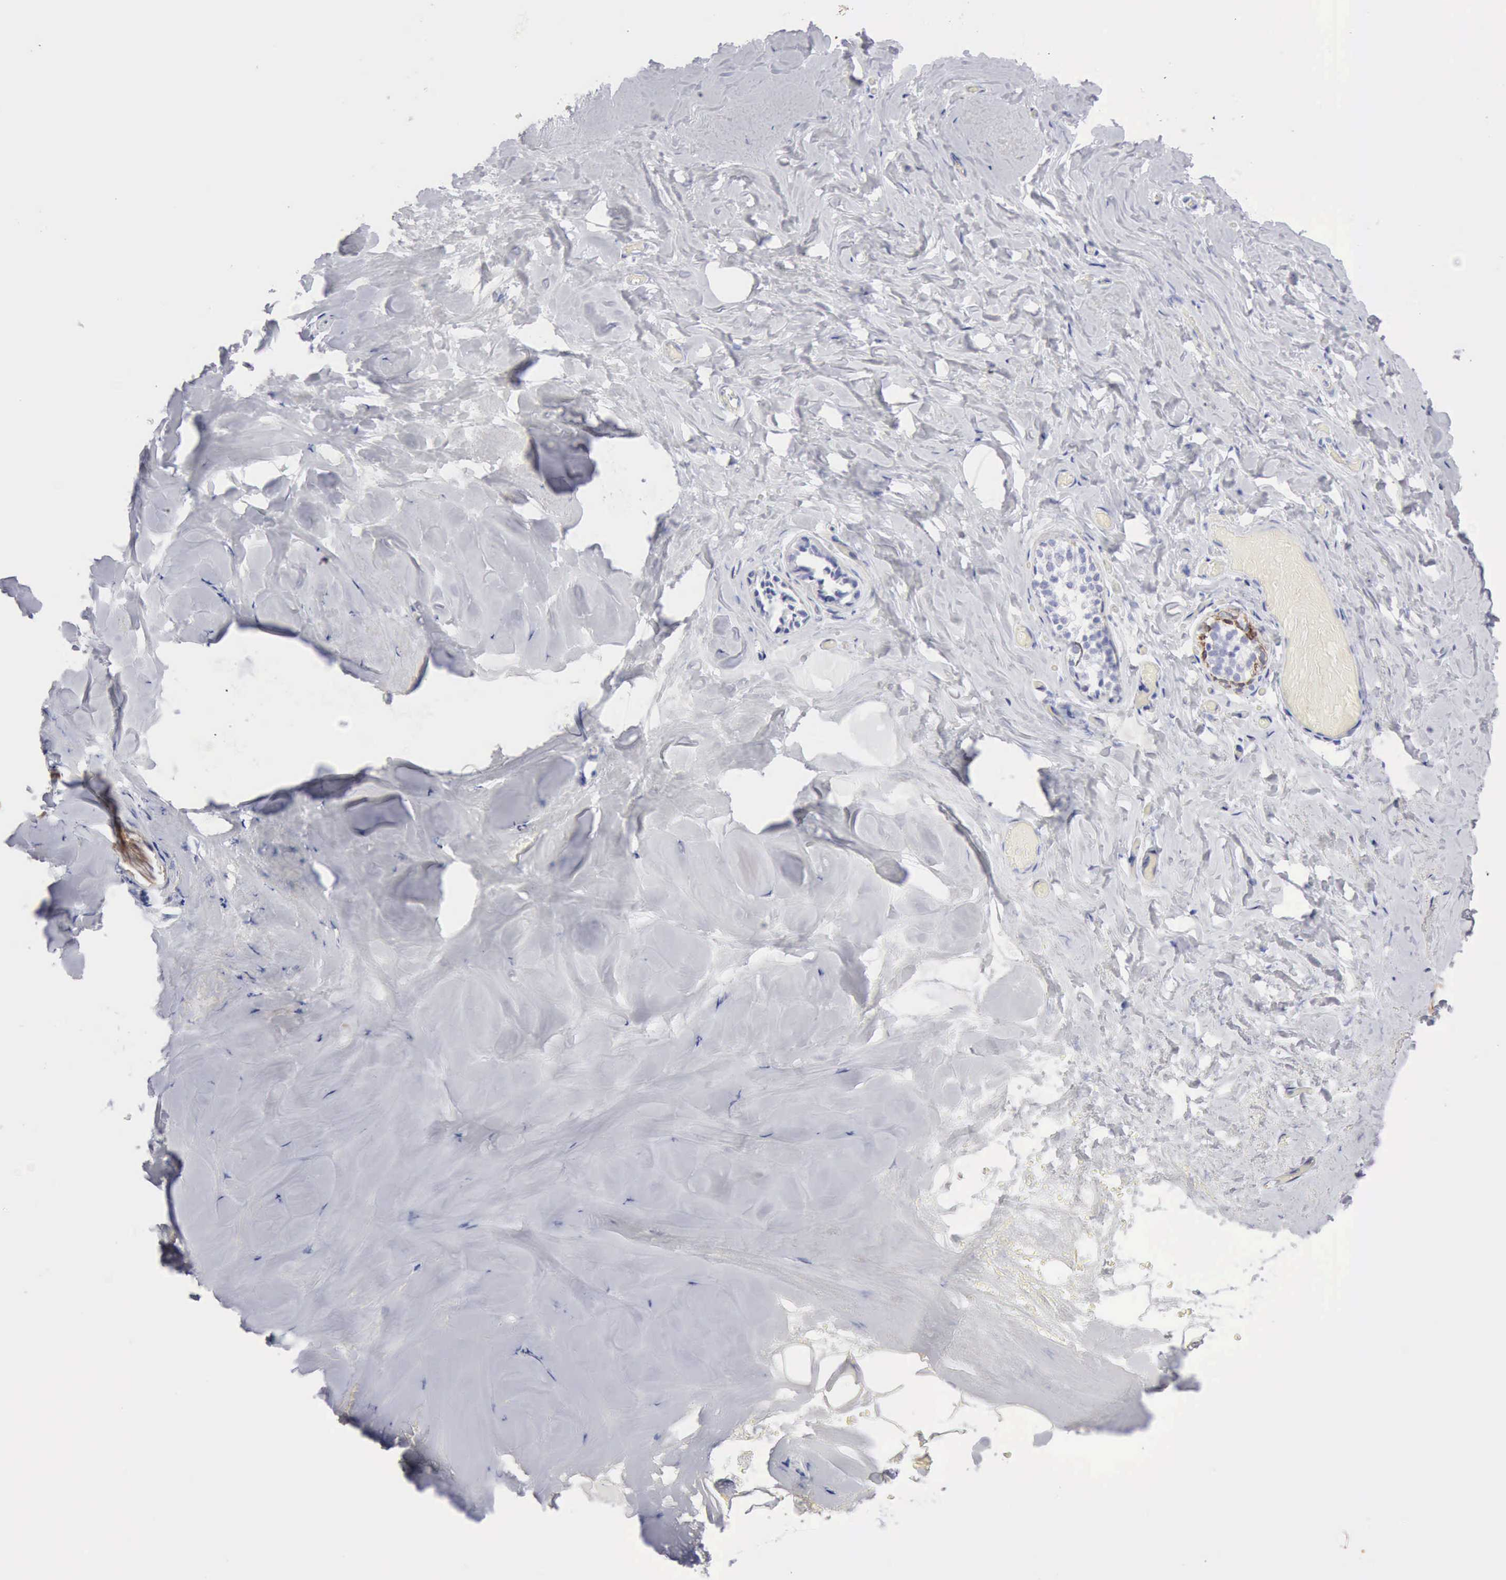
{"staining": {"intensity": "negative", "quantity": "none", "location": "none"}, "tissue": "breast", "cell_type": "Adipocytes", "image_type": "normal", "snomed": [{"axis": "morphology", "description": "Normal tissue, NOS"}, {"axis": "topography", "description": "Breast"}], "caption": "Immunohistochemistry histopathology image of benign human breast stained for a protein (brown), which shows no expression in adipocytes. (Brightfield microscopy of DAB (3,3'-diaminobenzidine) IHC at high magnification).", "gene": "KRT5", "patient": {"sex": "female", "age": 75}}